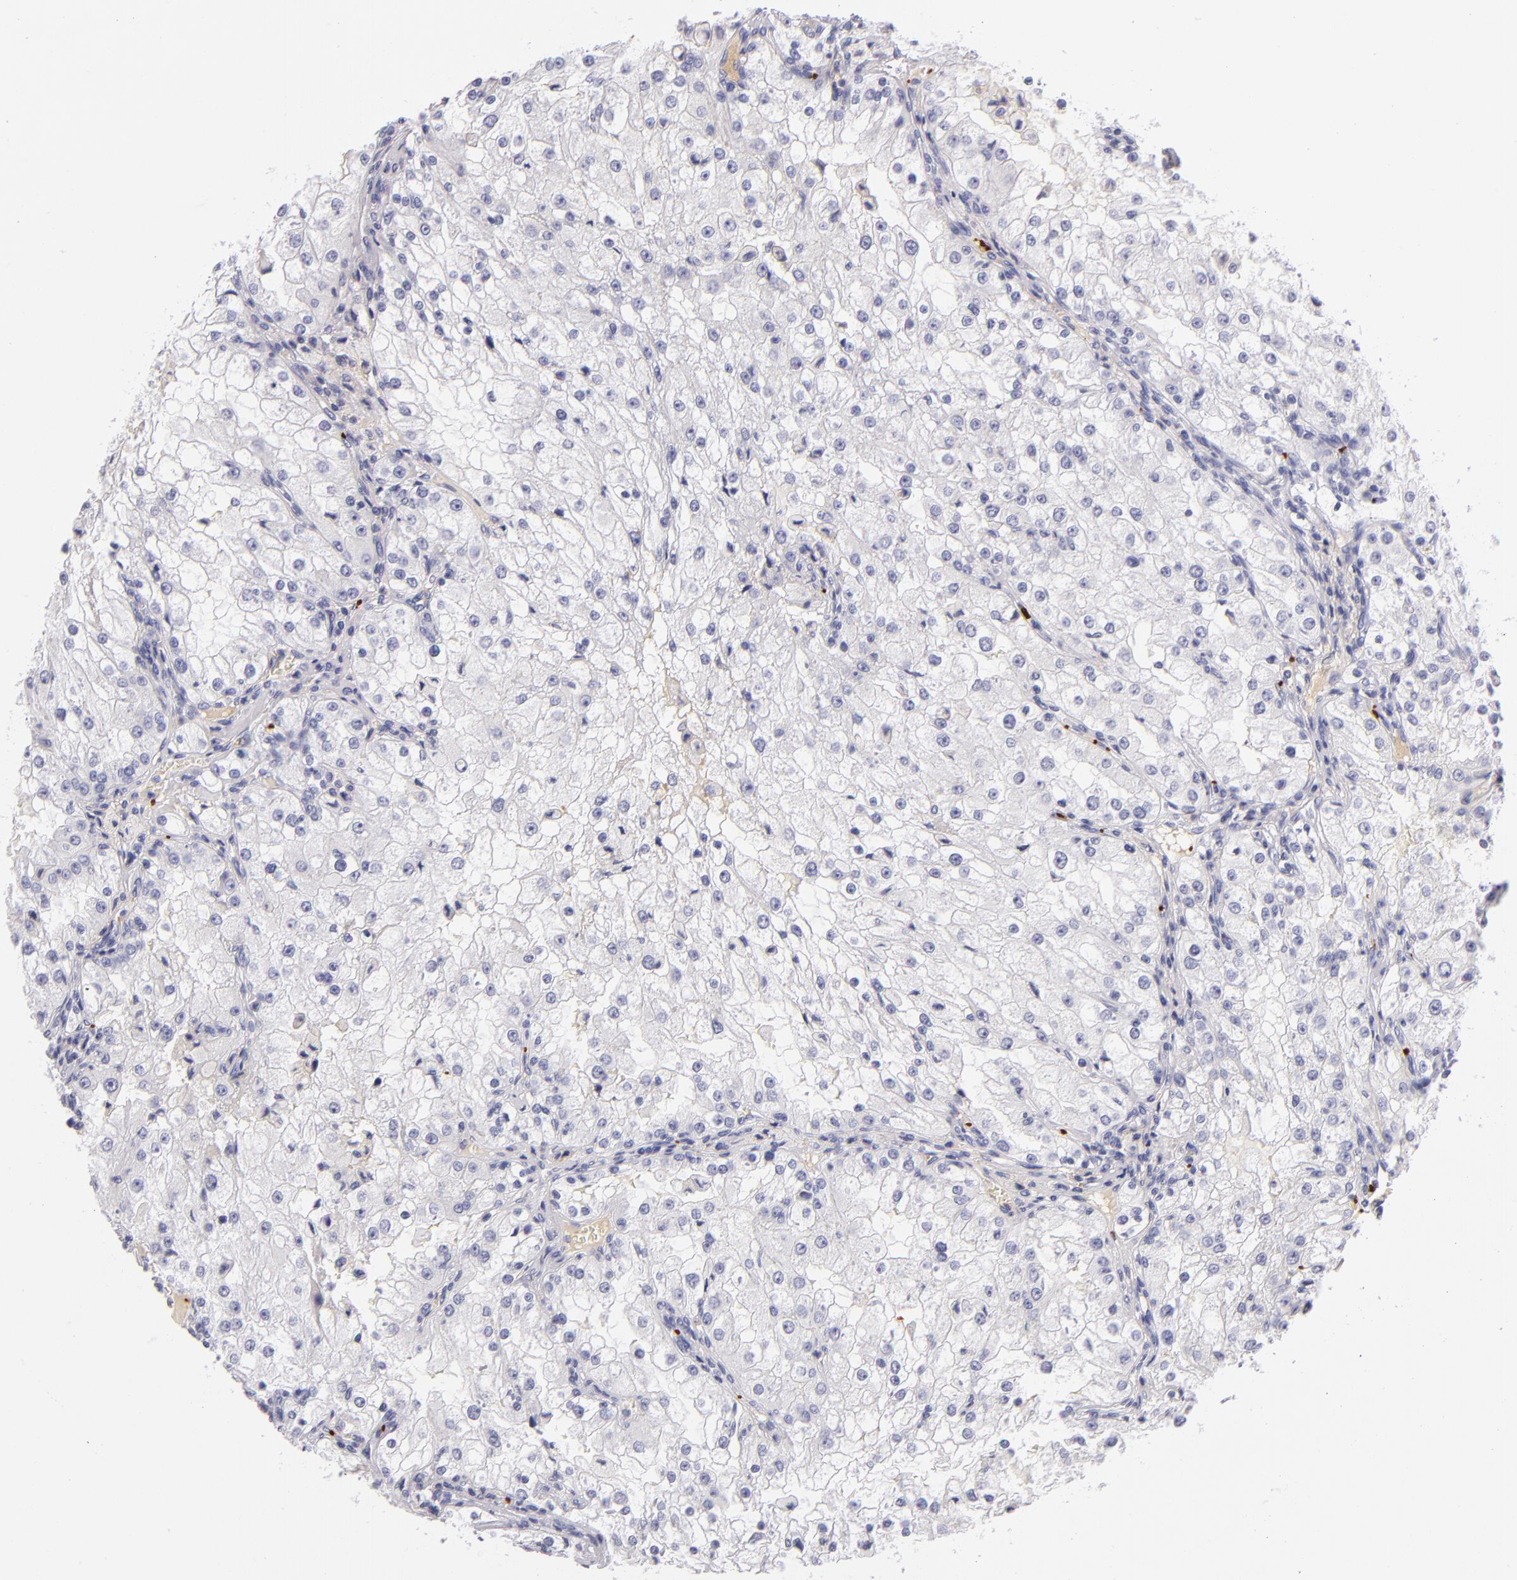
{"staining": {"intensity": "negative", "quantity": "none", "location": "none"}, "tissue": "renal cancer", "cell_type": "Tumor cells", "image_type": "cancer", "snomed": [{"axis": "morphology", "description": "Adenocarcinoma, NOS"}, {"axis": "topography", "description": "Kidney"}], "caption": "The photomicrograph exhibits no staining of tumor cells in adenocarcinoma (renal). (DAB (3,3'-diaminobenzidine) immunohistochemistry visualized using brightfield microscopy, high magnification).", "gene": "GP1BA", "patient": {"sex": "female", "age": 74}}